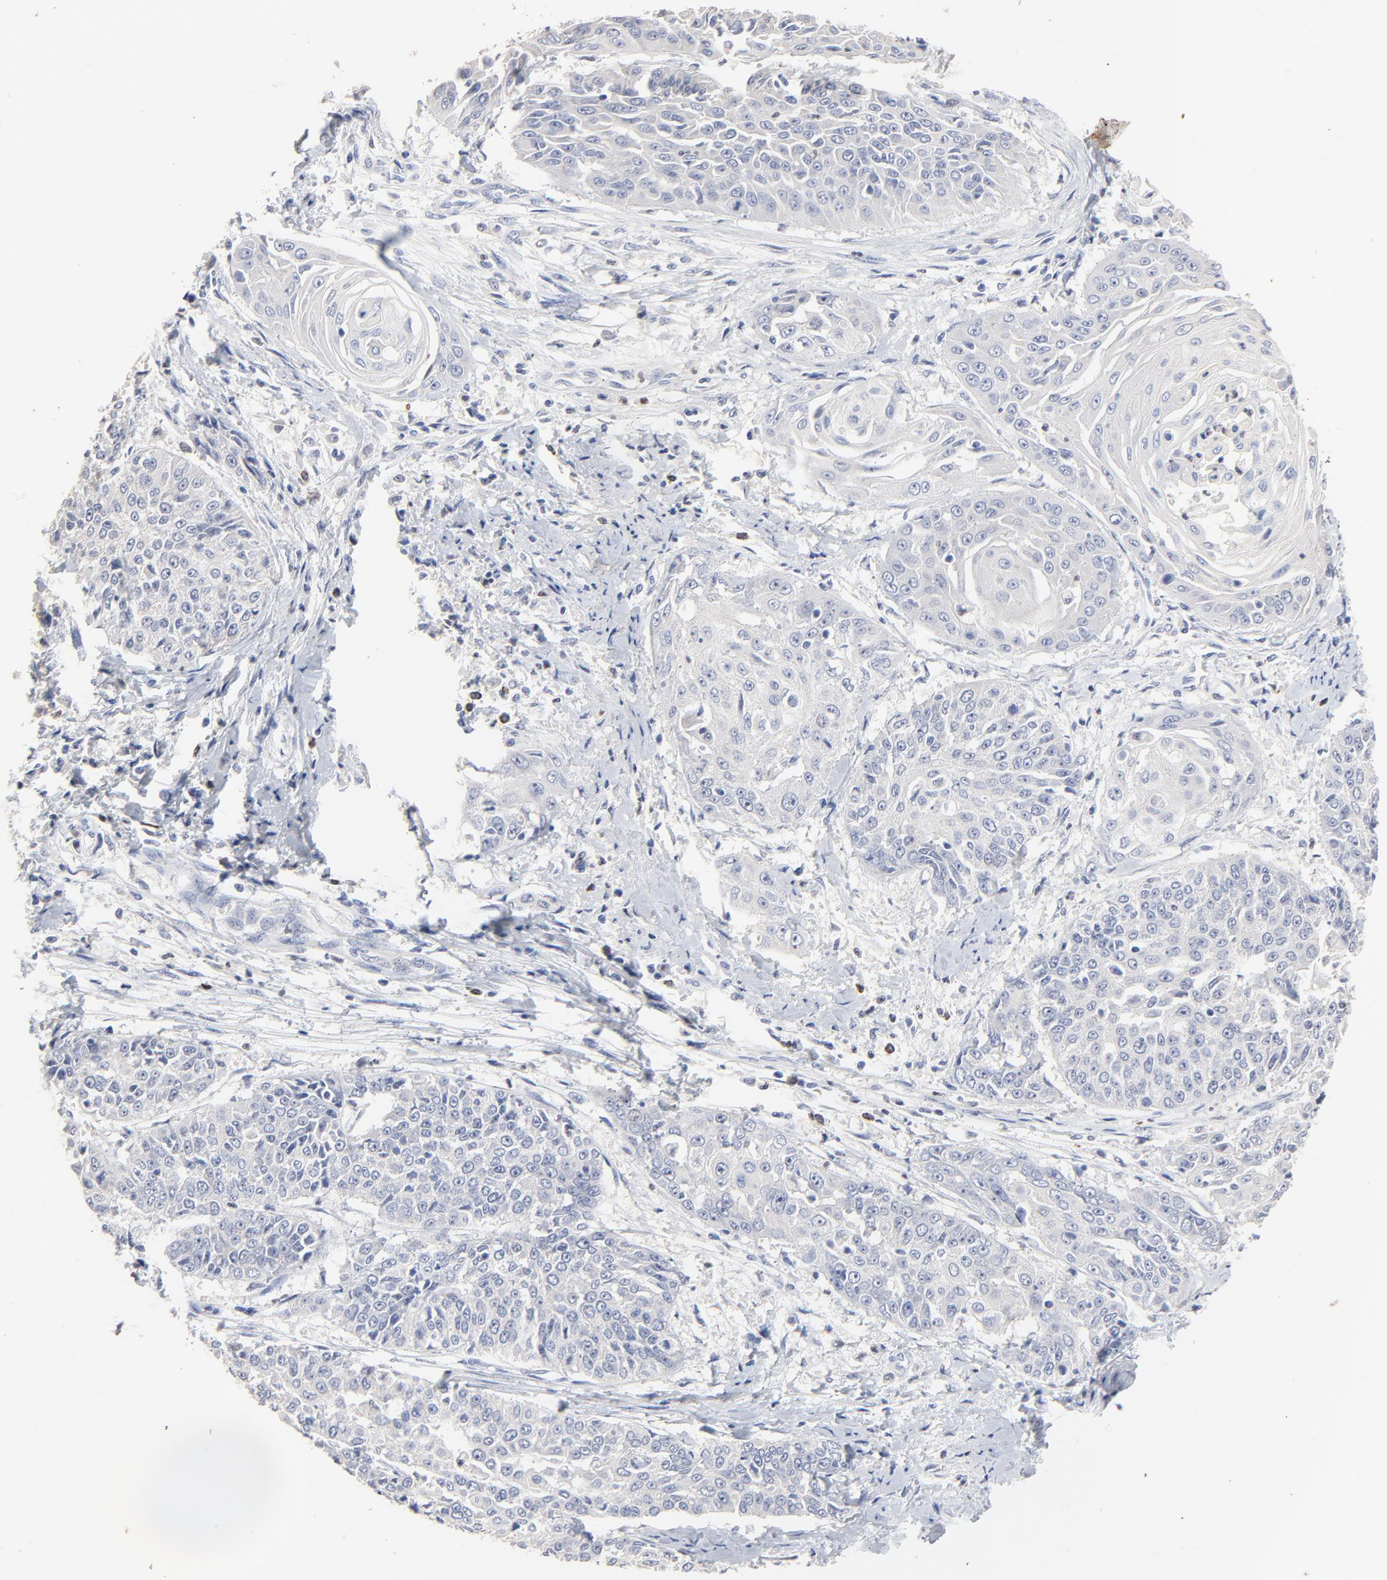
{"staining": {"intensity": "negative", "quantity": "none", "location": "none"}, "tissue": "cervical cancer", "cell_type": "Tumor cells", "image_type": "cancer", "snomed": [{"axis": "morphology", "description": "Squamous cell carcinoma, NOS"}, {"axis": "topography", "description": "Cervix"}], "caption": "Immunohistochemical staining of human cervical cancer (squamous cell carcinoma) reveals no significant positivity in tumor cells. (DAB (3,3'-diaminobenzidine) immunohistochemistry (IHC) visualized using brightfield microscopy, high magnification).", "gene": "AADAC", "patient": {"sex": "female", "age": 64}}